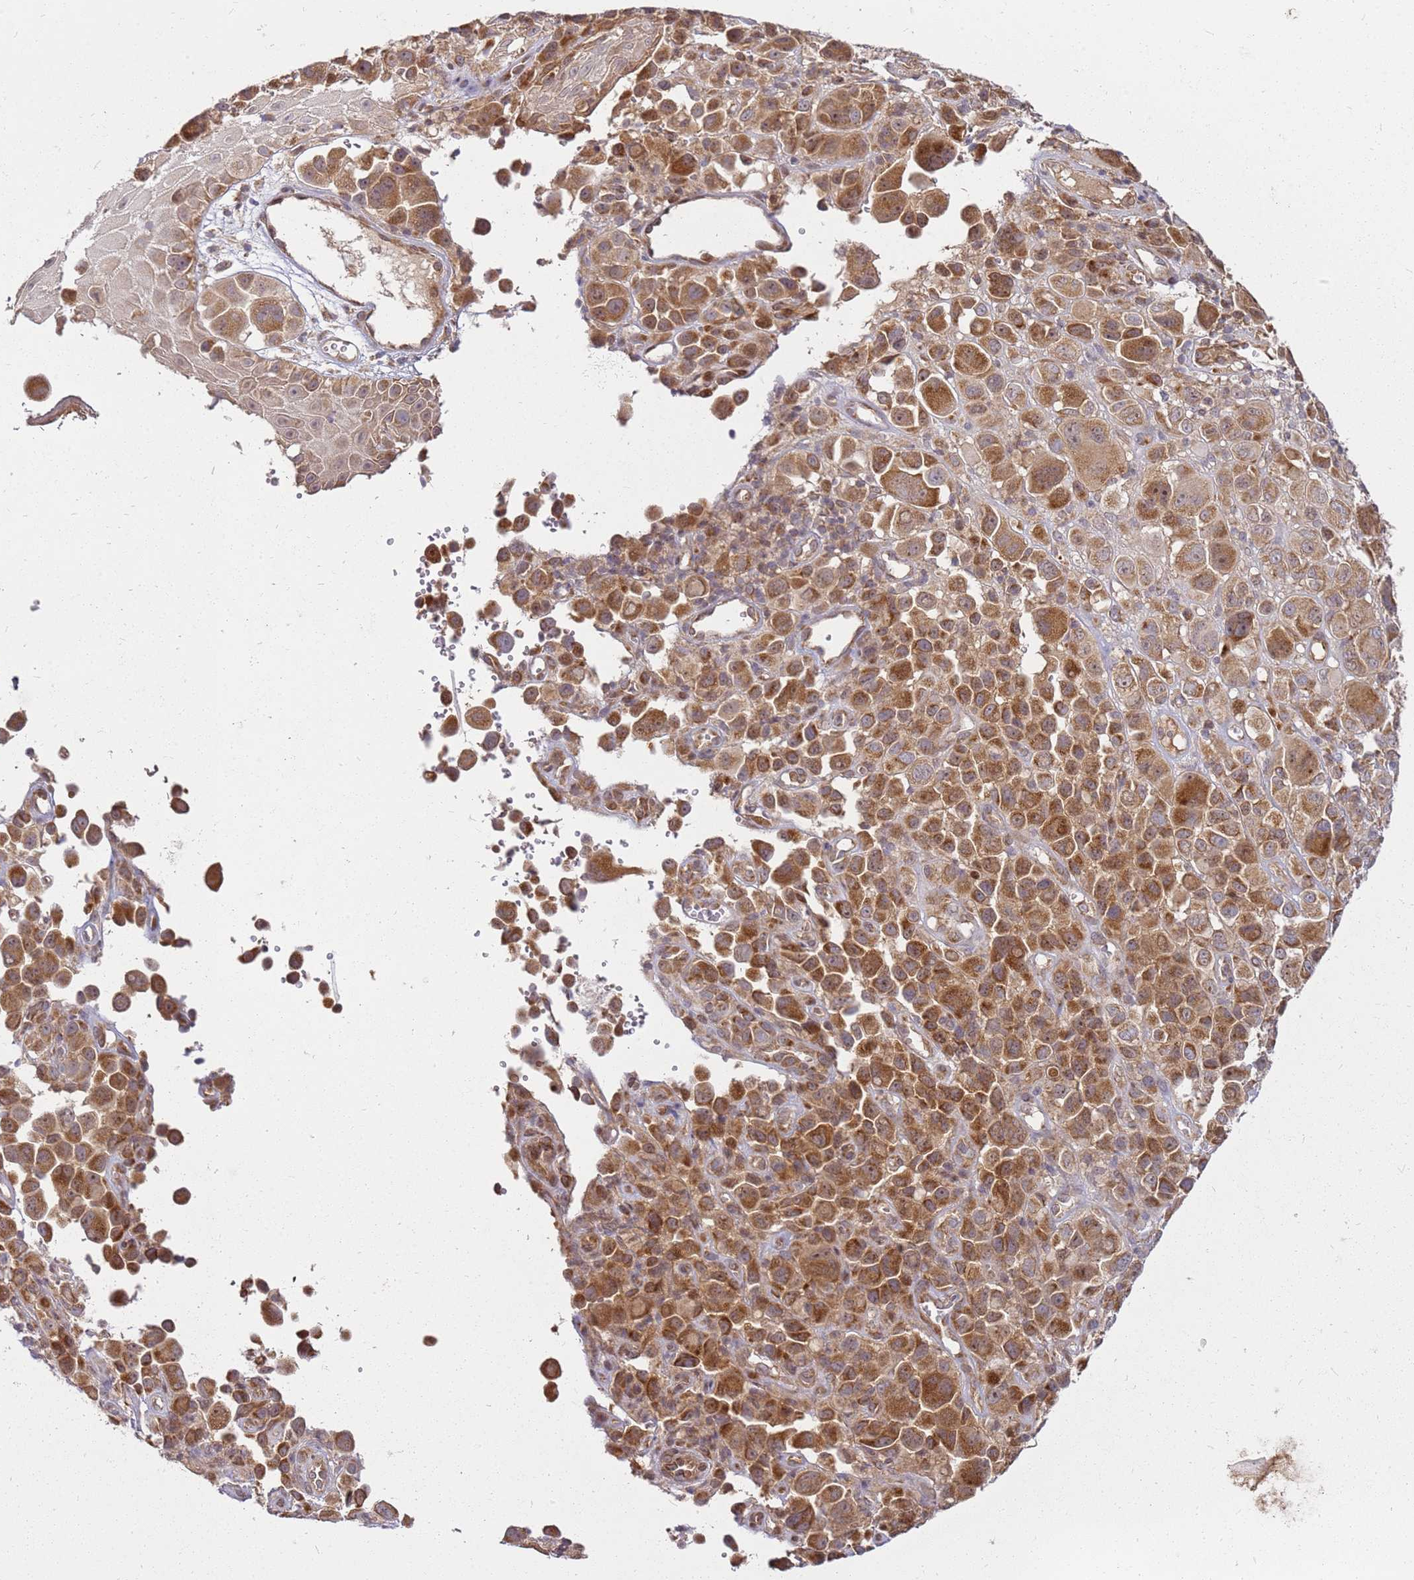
{"staining": {"intensity": "strong", "quantity": ">75%", "location": "cytoplasmic/membranous"}, "tissue": "melanoma", "cell_type": "Tumor cells", "image_type": "cancer", "snomed": [{"axis": "morphology", "description": "Malignant melanoma, NOS"}, {"axis": "topography", "description": "Skin of trunk"}], "caption": "A high-resolution histopathology image shows immunohistochemistry staining of melanoma, which exhibits strong cytoplasmic/membranous staining in about >75% of tumor cells.", "gene": "CCDC159", "patient": {"sex": "male", "age": 71}}